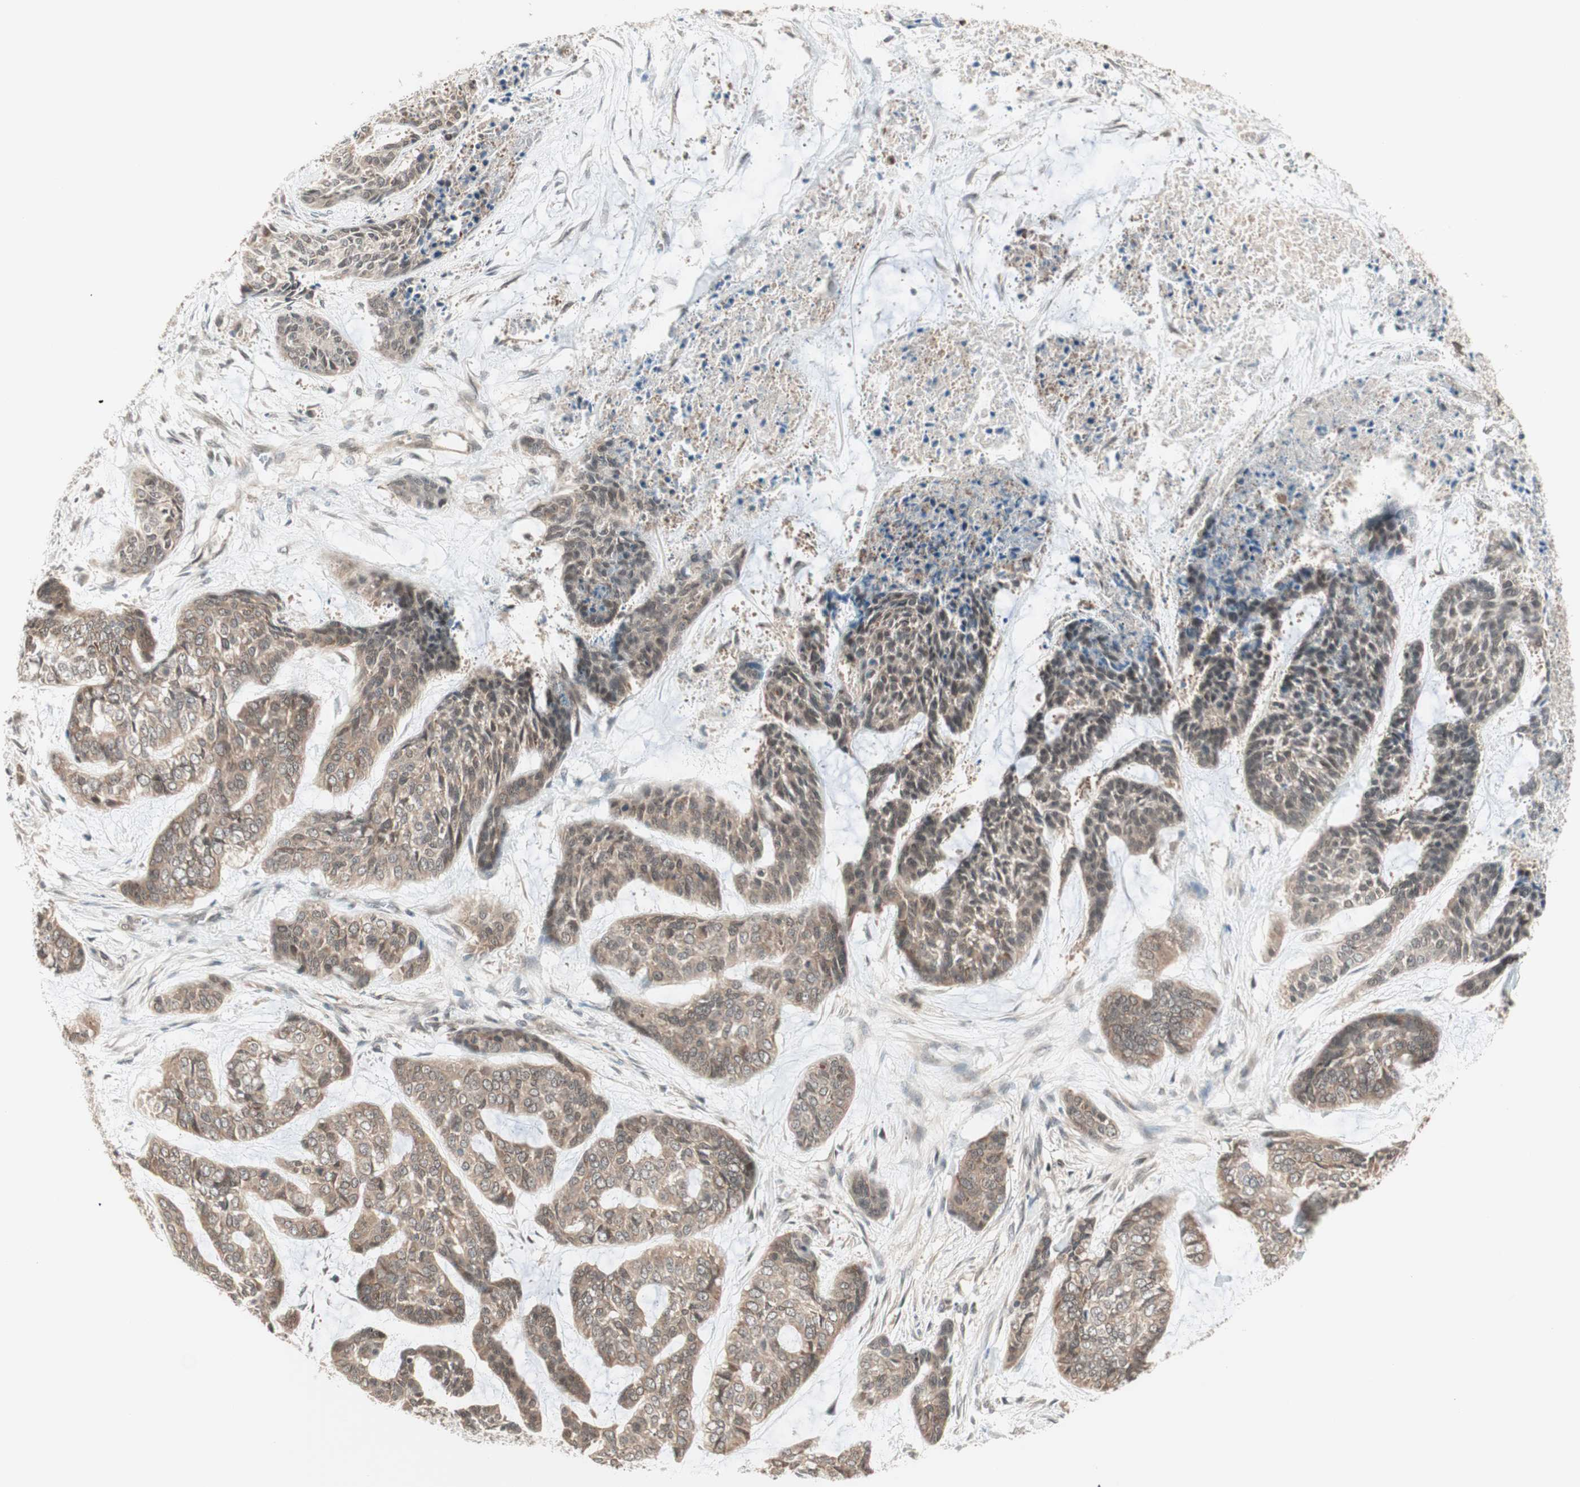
{"staining": {"intensity": "moderate", "quantity": ">75%", "location": "cytoplasmic/membranous"}, "tissue": "skin cancer", "cell_type": "Tumor cells", "image_type": "cancer", "snomed": [{"axis": "morphology", "description": "Basal cell carcinoma"}, {"axis": "topography", "description": "Skin"}], "caption": "IHC micrograph of neoplastic tissue: skin cancer stained using immunohistochemistry displays medium levels of moderate protein expression localized specifically in the cytoplasmic/membranous of tumor cells, appearing as a cytoplasmic/membranous brown color.", "gene": "UBE2I", "patient": {"sex": "female", "age": 64}}